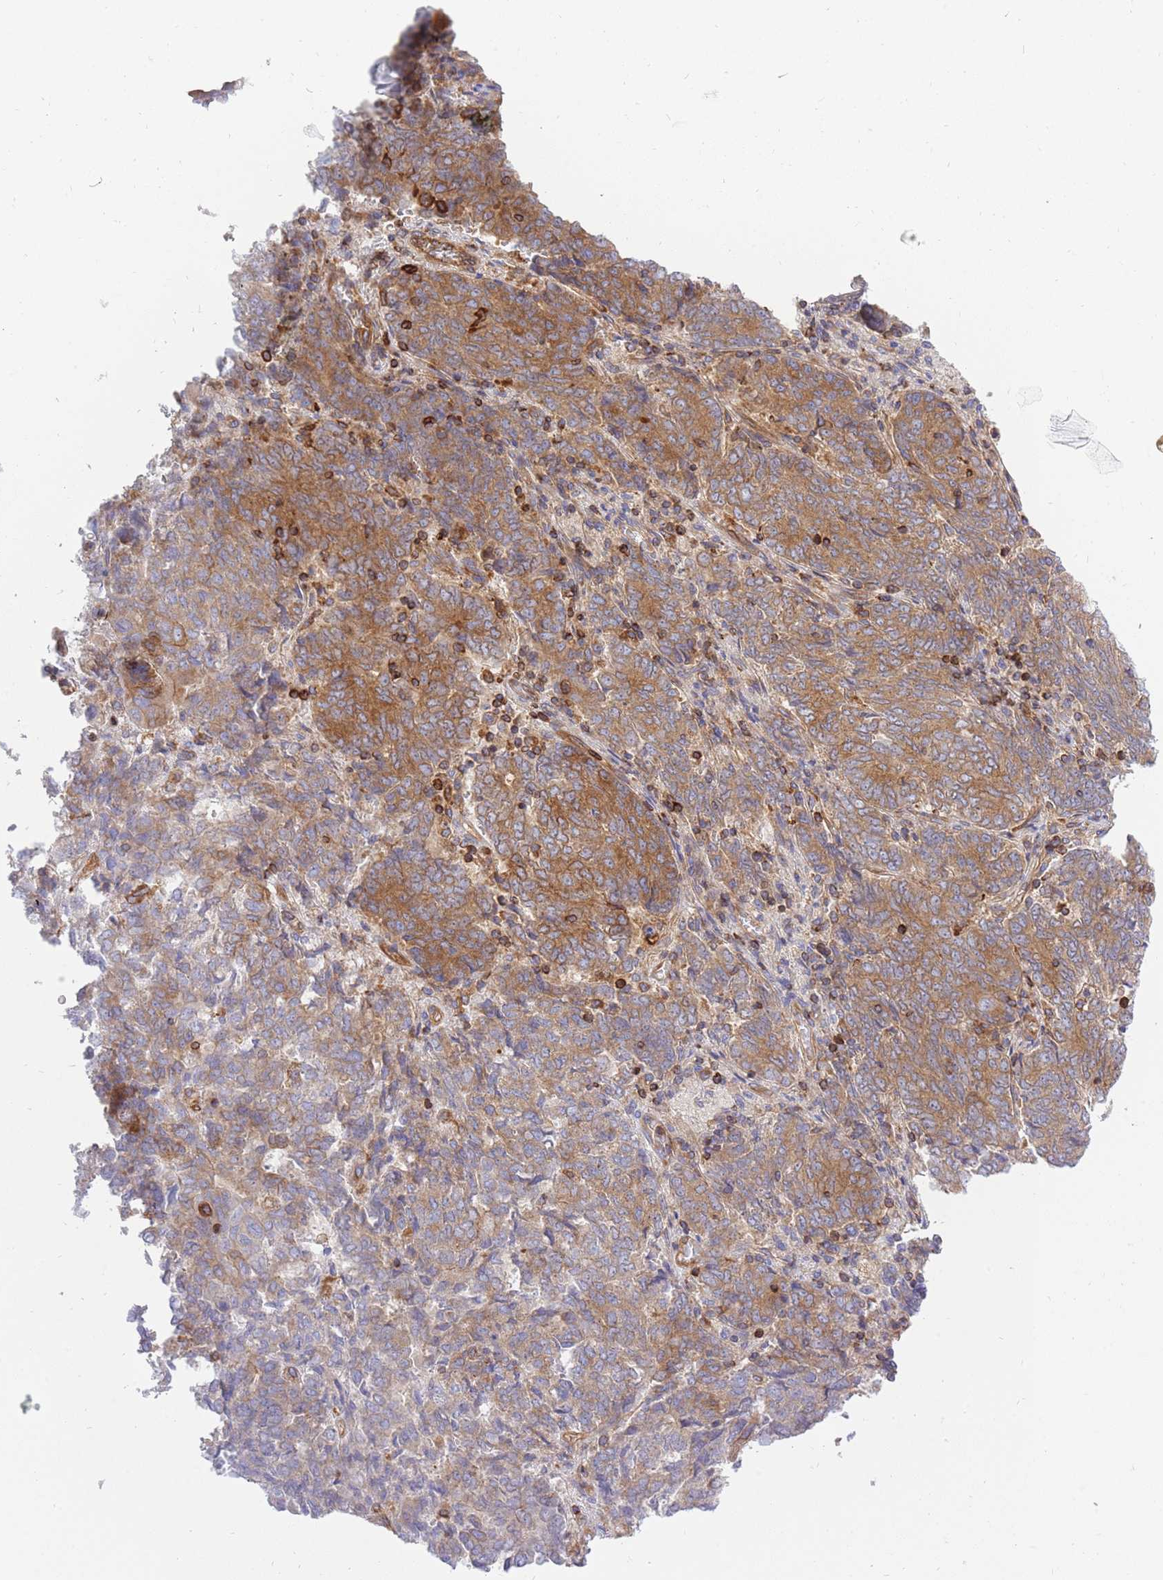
{"staining": {"intensity": "moderate", "quantity": ">75%", "location": "cytoplasmic/membranous"}, "tissue": "endometrial cancer", "cell_type": "Tumor cells", "image_type": "cancer", "snomed": [{"axis": "morphology", "description": "Adenocarcinoma, NOS"}, {"axis": "topography", "description": "Endometrium"}], "caption": "DAB (3,3'-diaminobenzidine) immunohistochemical staining of human adenocarcinoma (endometrial) reveals moderate cytoplasmic/membranous protein positivity in about >75% of tumor cells.", "gene": "REM1", "patient": {"sex": "female", "age": 80}}